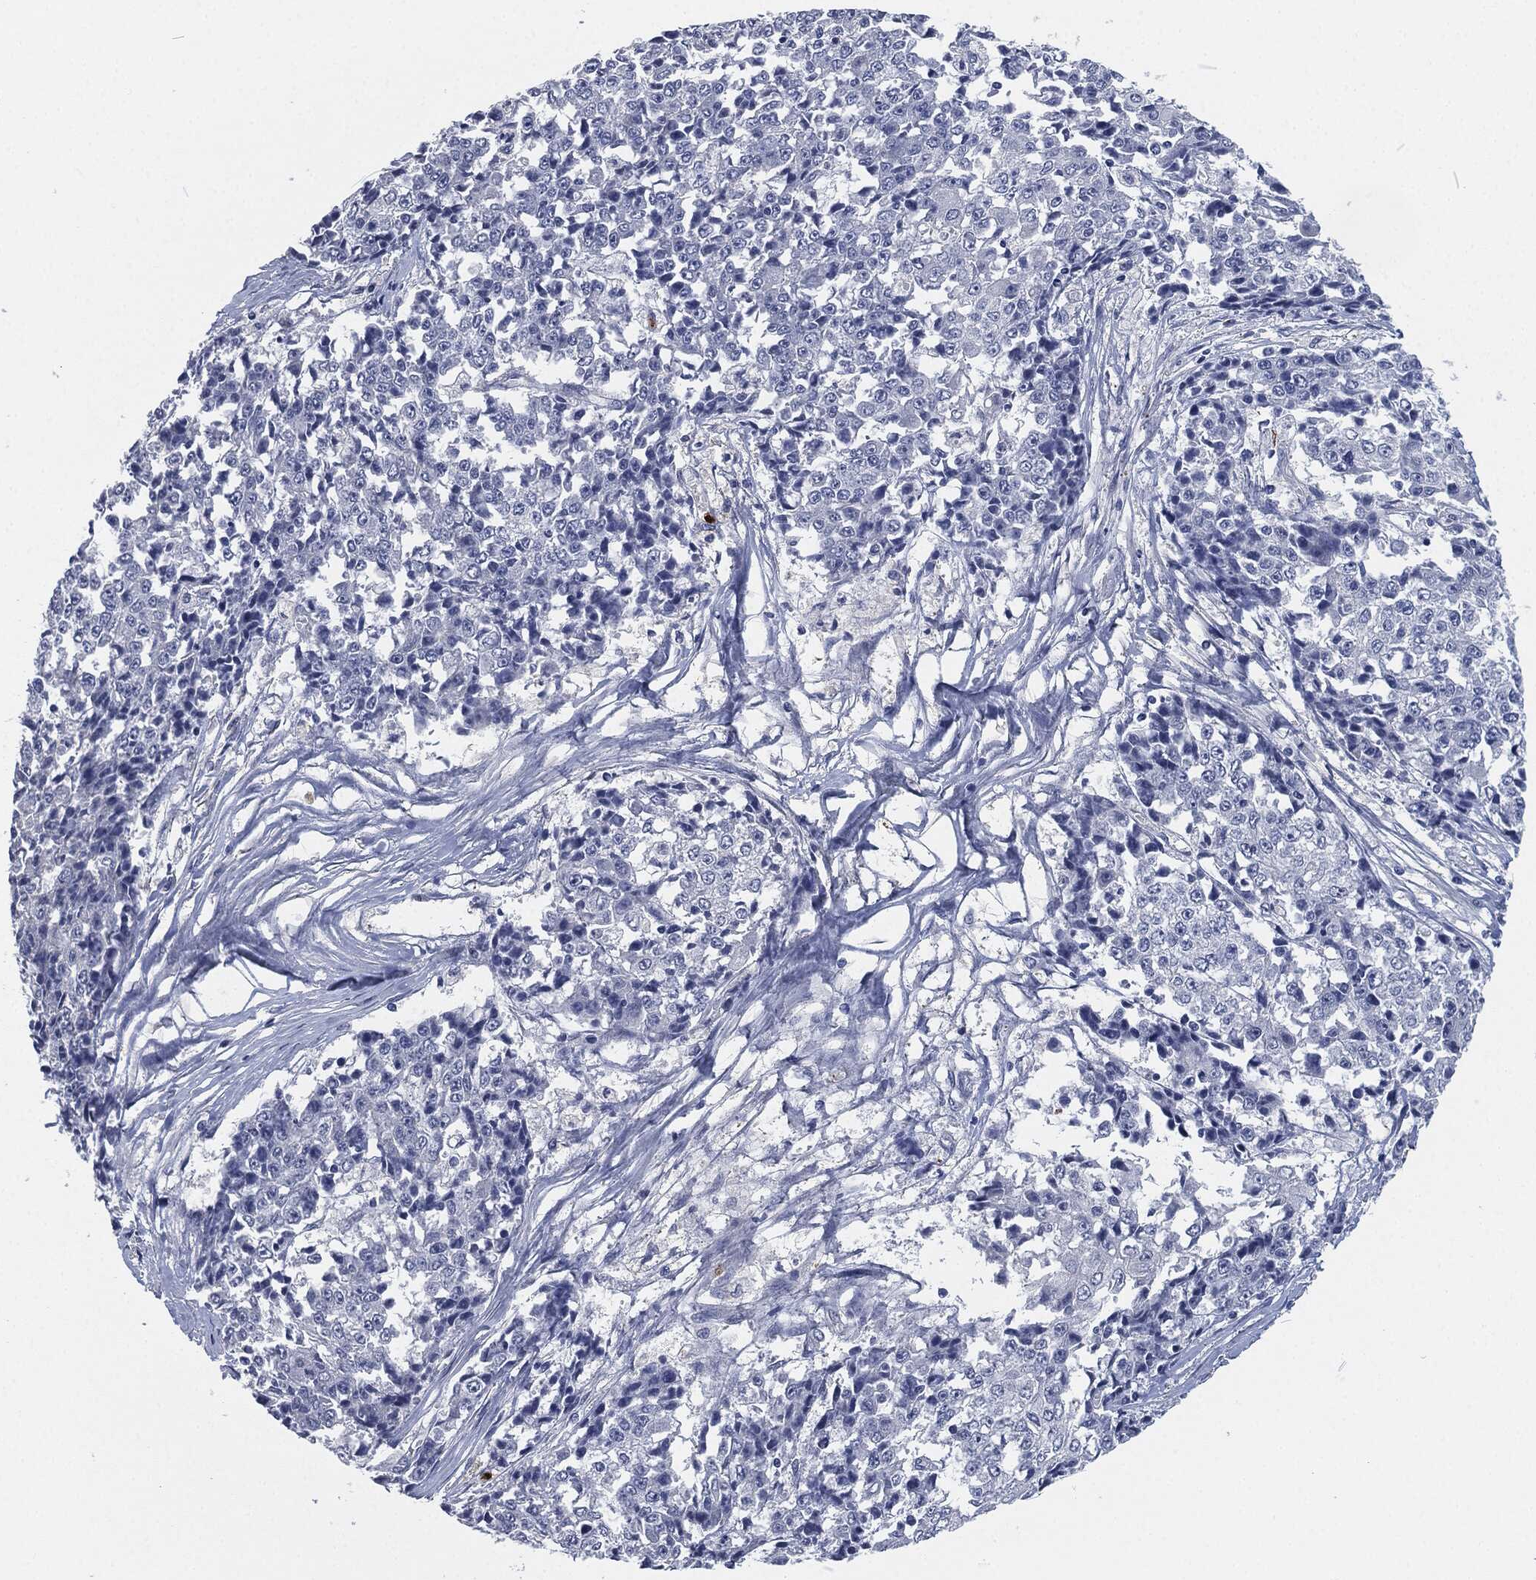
{"staining": {"intensity": "negative", "quantity": "none", "location": "none"}, "tissue": "ovarian cancer", "cell_type": "Tumor cells", "image_type": "cancer", "snomed": [{"axis": "morphology", "description": "Carcinoma, endometroid"}, {"axis": "topography", "description": "Ovary"}], "caption": "DAB (3,3'-diaminobenzidine) immunohistochemical staining of human ovarian cancer demonstrates no significant expression in tumor cells.", "gene": "MPO", "patient": {"sex": "female", "age": 42}}